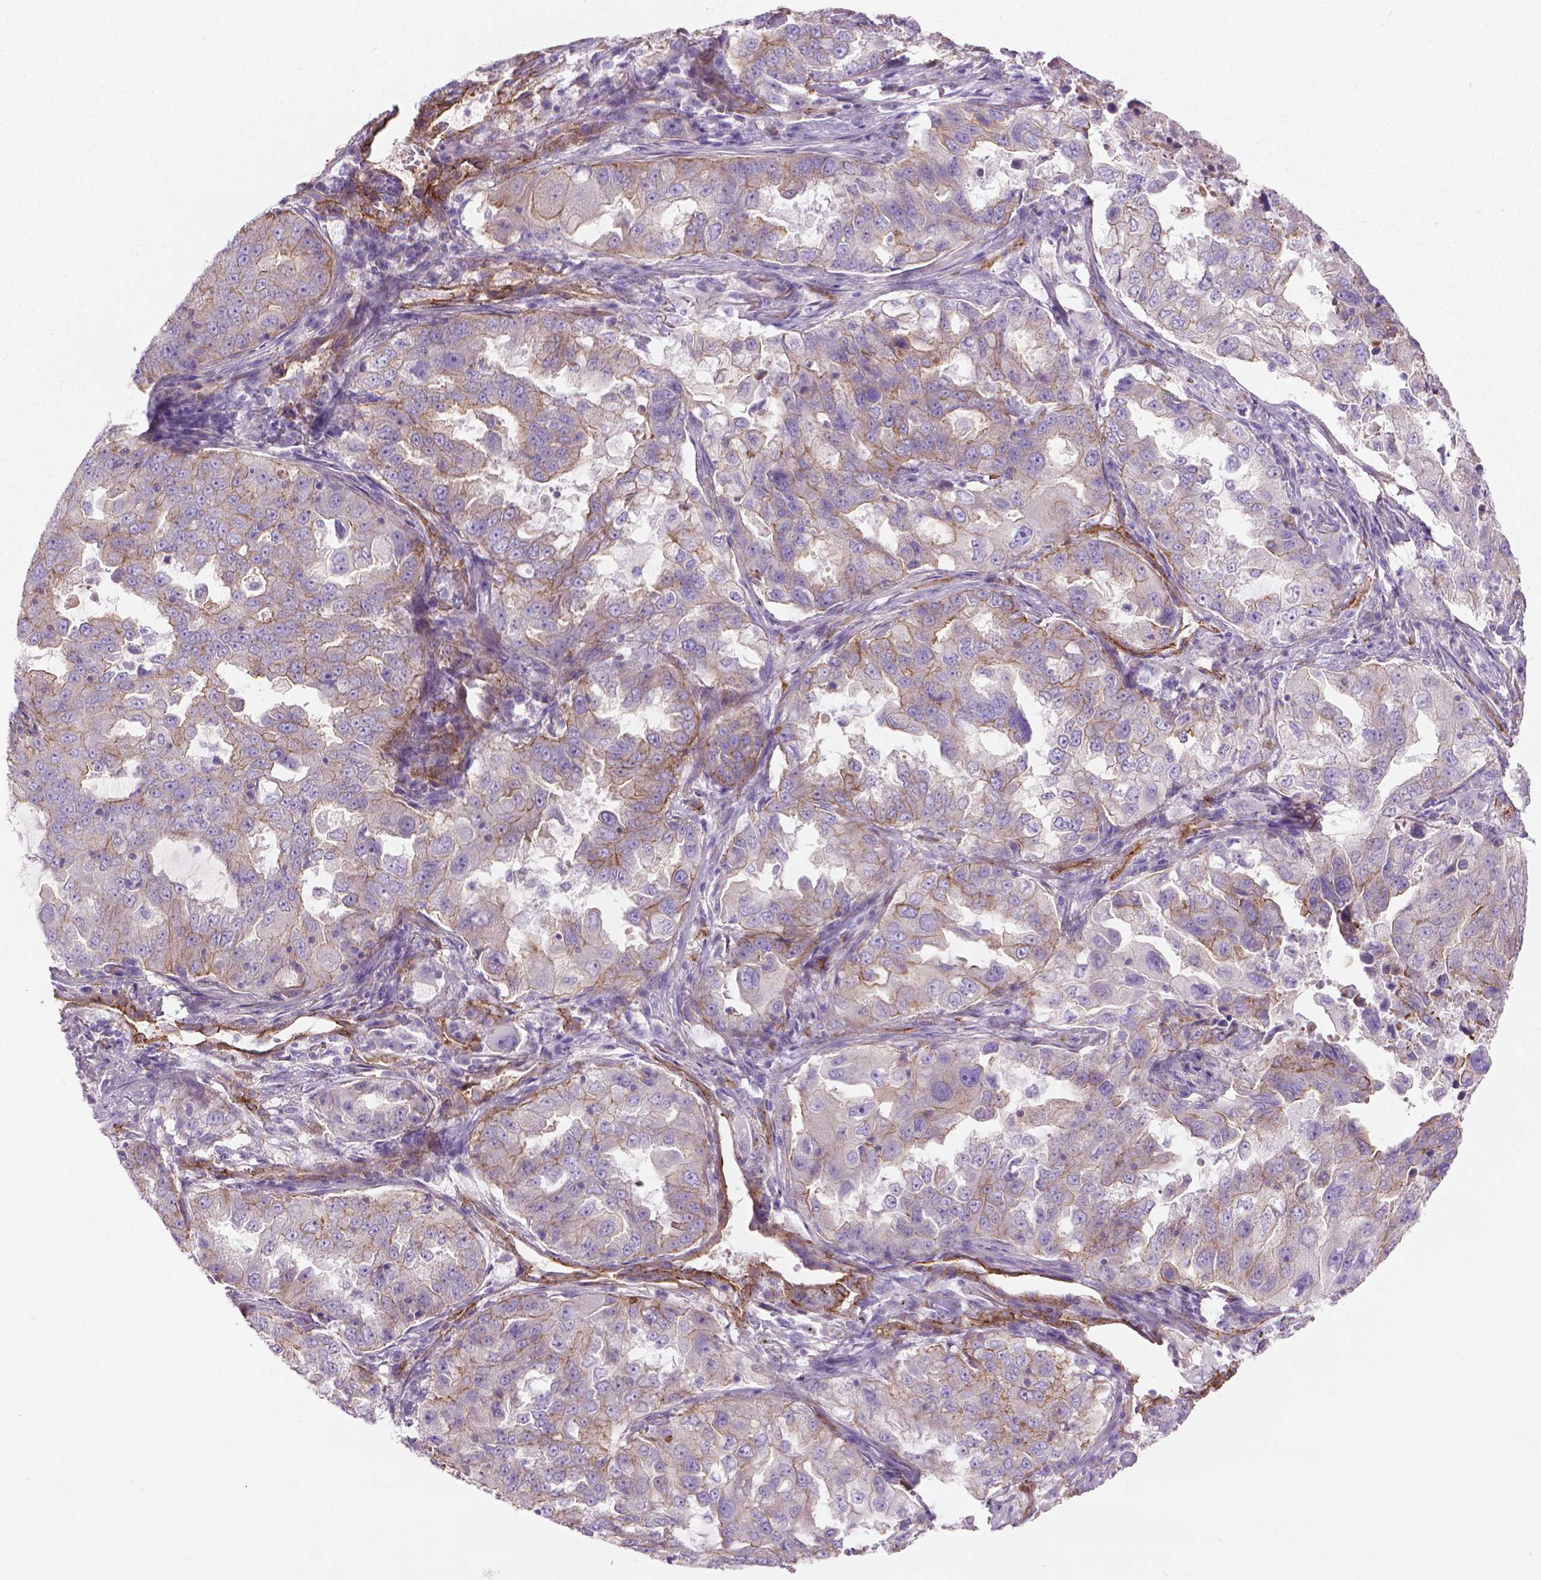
{"staining": {"intensity": "moderate", "quantity": "25%-75%", "location": "cytoplasmic/membranous"}, "tissue": "lung cancer", "cell_type": "Tumor cells", "image_type": "cancer", "snomed": [{"axis": "morphology", "description": "Adenocarcinoma, NOS"}, {"axis": "topography", "description": "Lung"}], "caption": "Immunohistochemical staining of human adenocarcinoma (lung) displays medium levels of moderate cytoplasmic/membranous protein staining in about 25%-75% of tumor cells. The staining is performed using DAB brown chromogen to label protein expression. The nuclei are counter-stained blue using hematoxylin.", "gene": "TENT5A", "patient": {"sex": "female", "age": 61}}